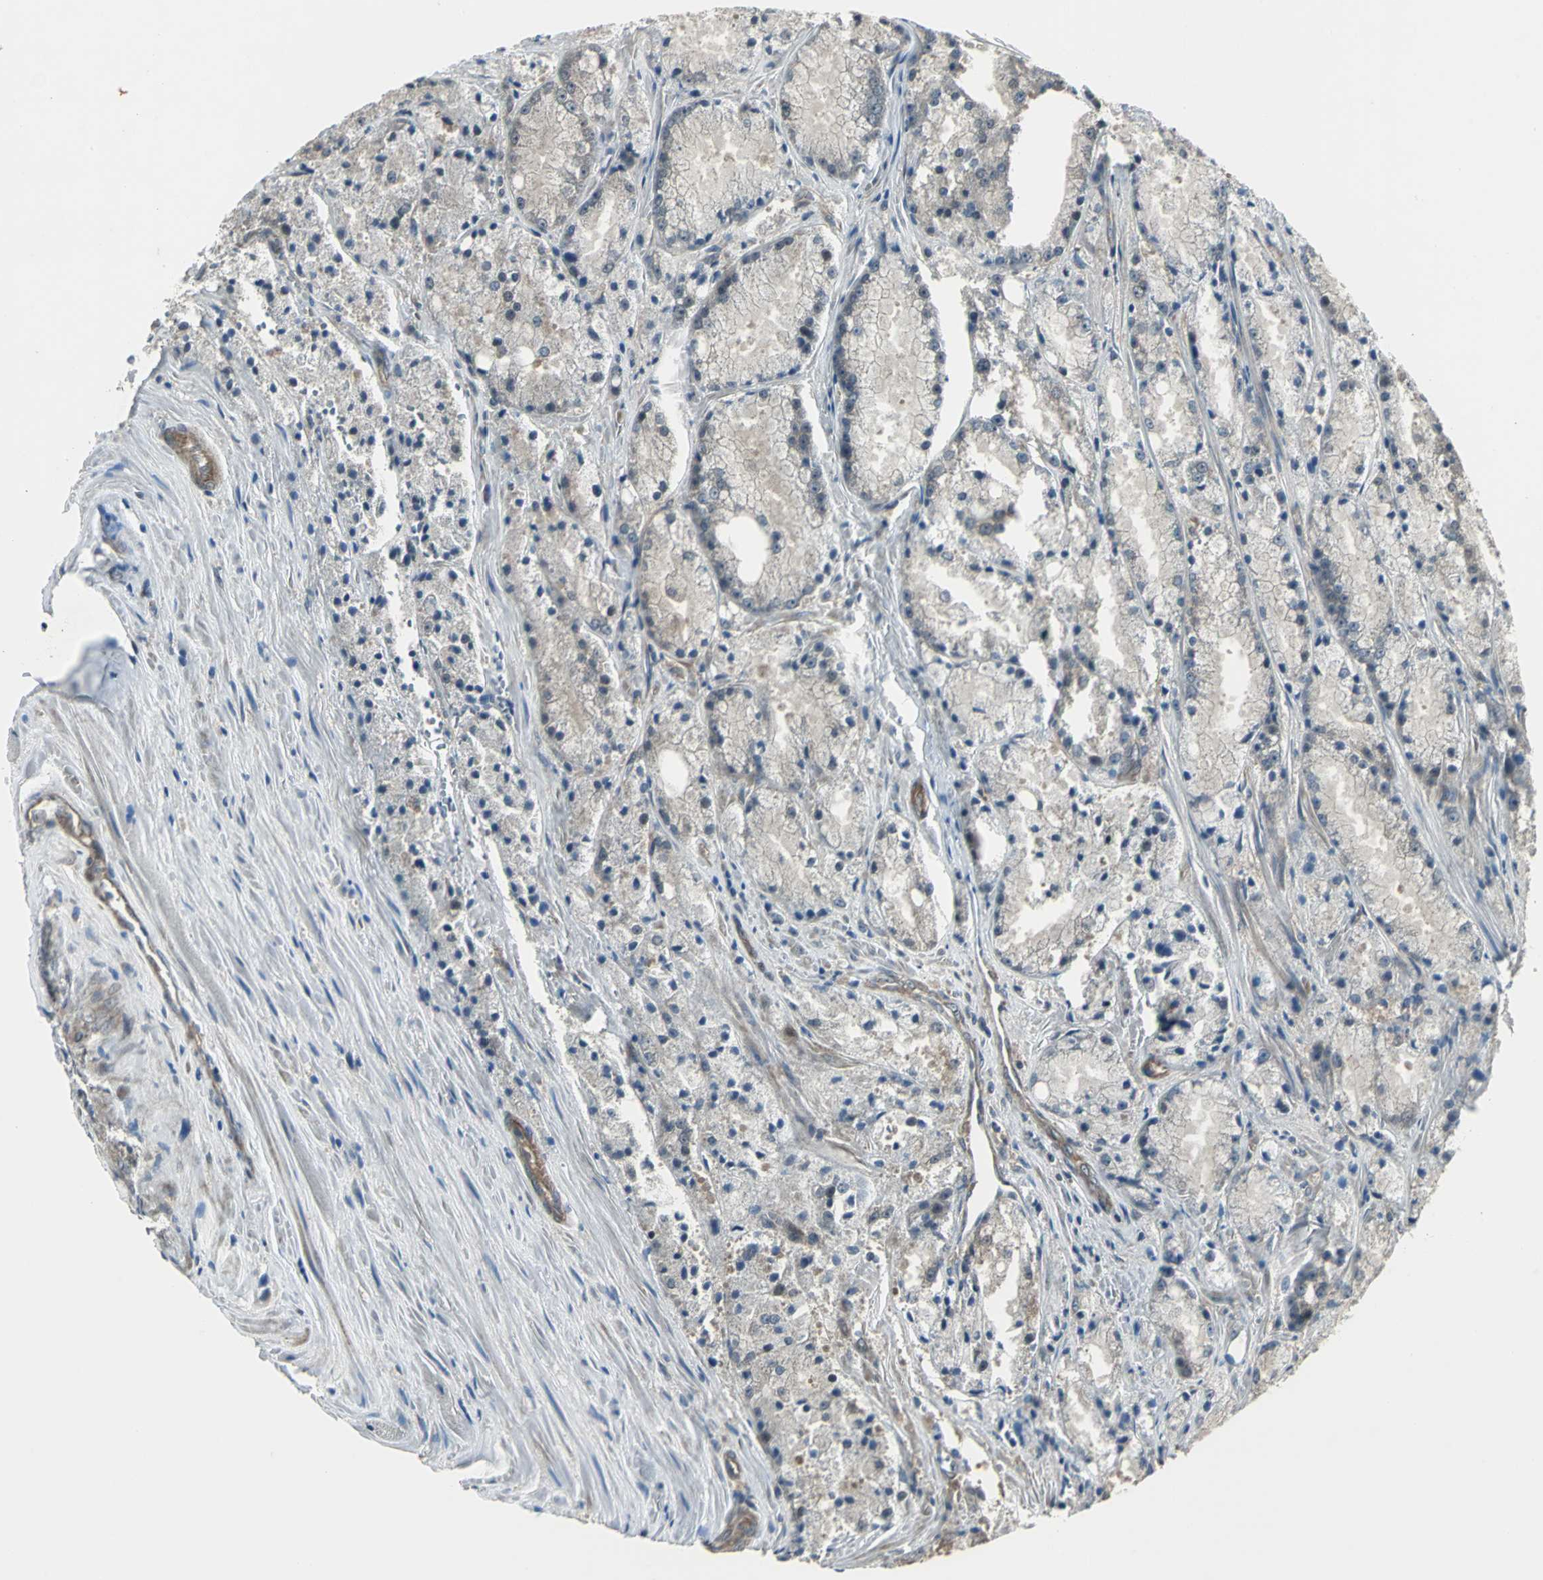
{"staining": {"intensity": "weak", "quantity": "<25%", "location": "cytoplasmic/membranous"}, "tissue": "prostate cancer", "cell_type": "Tumor cells", "image_type": "cancer", "snomed": [{"axis": "morphology", "description": "Adenocarcinoma, Low grade"}, {"axis": "topography", "description": "Prostate"}], "caption": "Histopathology image shows no protein positivity in tumor cells of prostate cancer tissue.", "gene": "PFDN1", "patient": {"sex": "male", "age": 64}}